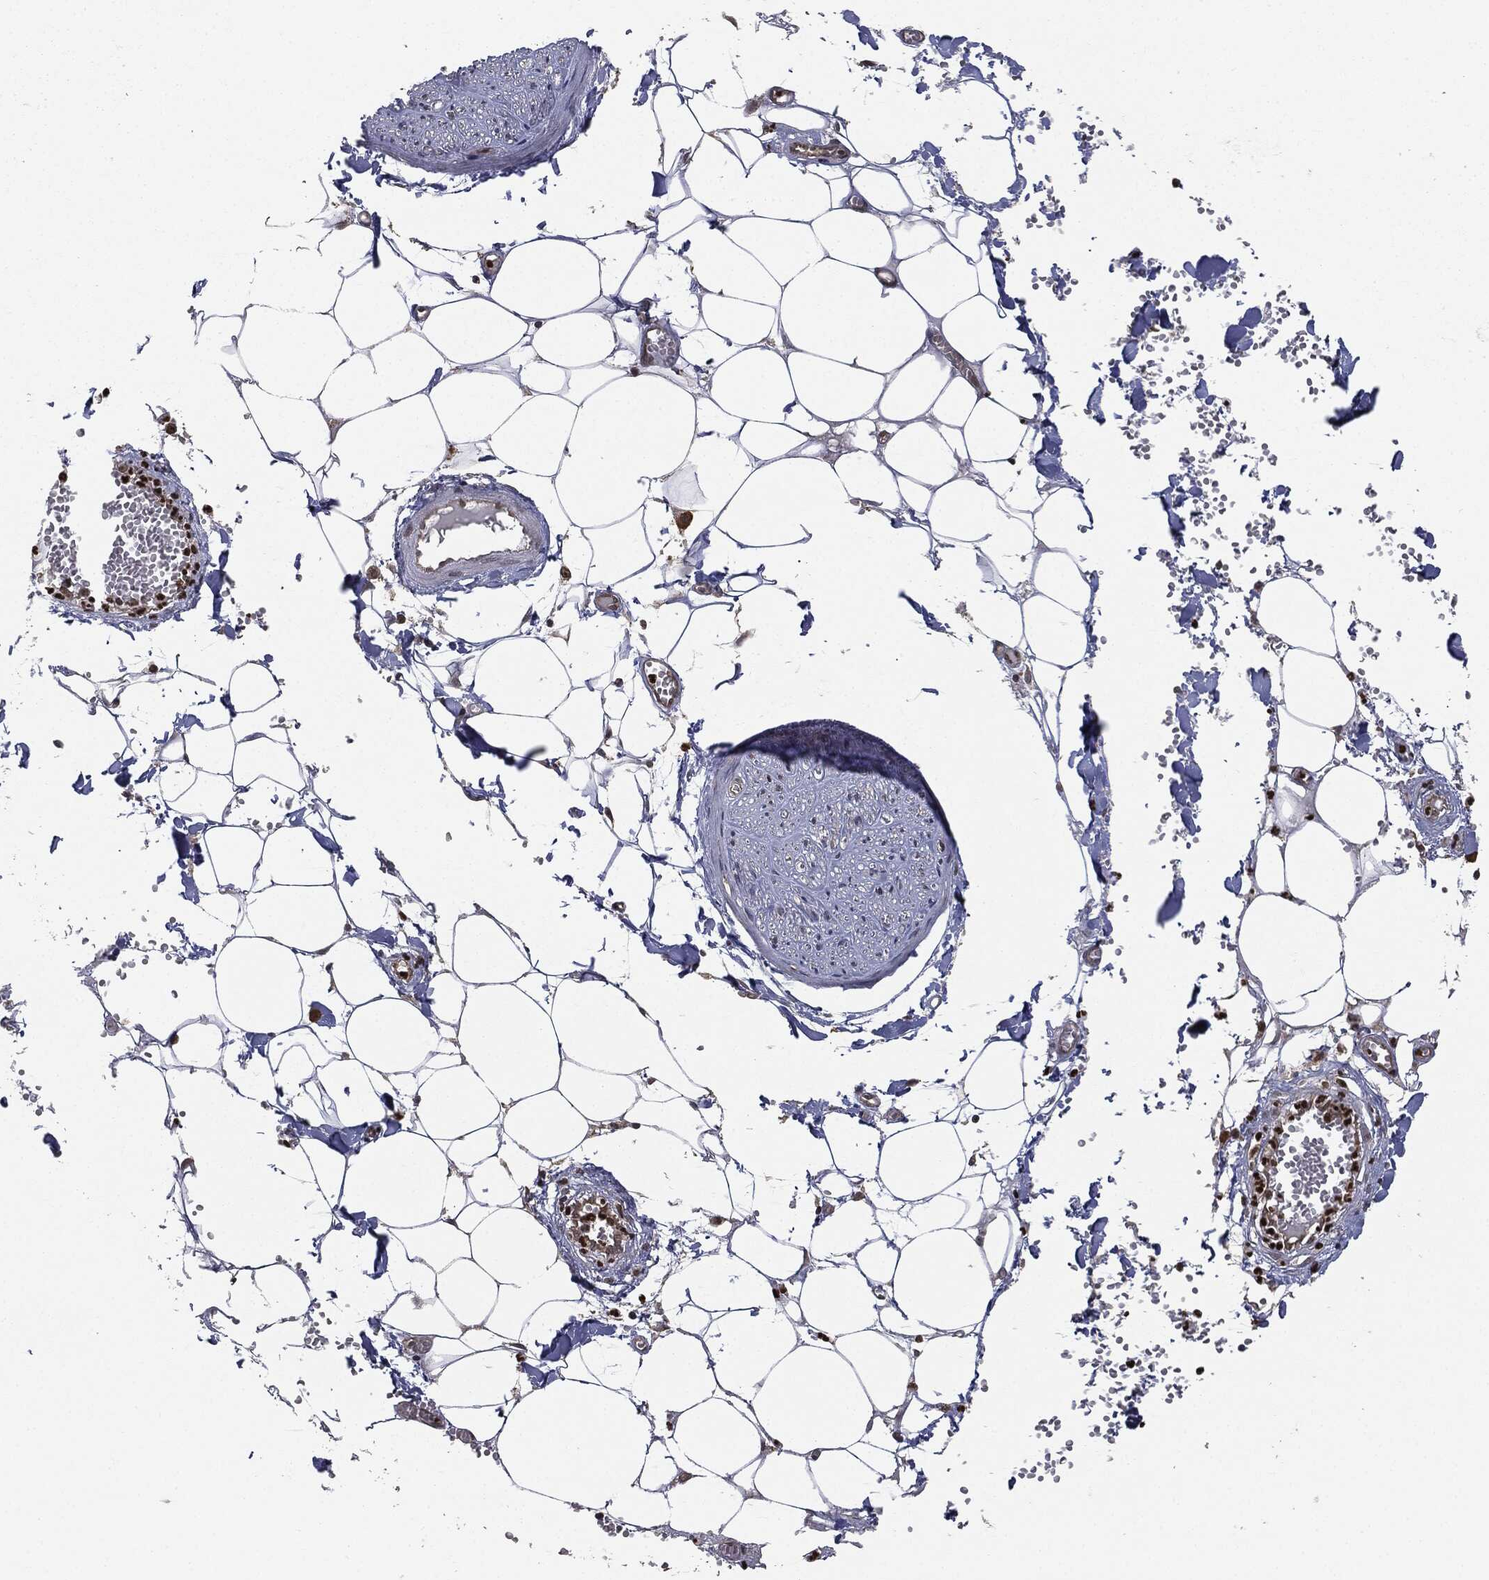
{"staining": {"intensity": "negative", "quantity": "none", "location": "none"}, "tissue": "adipose tissue", "cell_type": "Adipocytes", "image_type": "normal", "snomed": [{"axis": "morphology", "description": "Normal tissue, NOS"}, {"axis": "morphology", "description": "Squamous cell carcinoma, NOS"}, {"axis": "topography", "description": "Cartilage tissue"}, {"axis": "topography", "description": "Lung"}], "caption": "The histopathology image shows no significant expression in adipocytes of adipose tissue.", "gene": "TBC1D22A", "patient": {"sex": "male", "age": 66}}